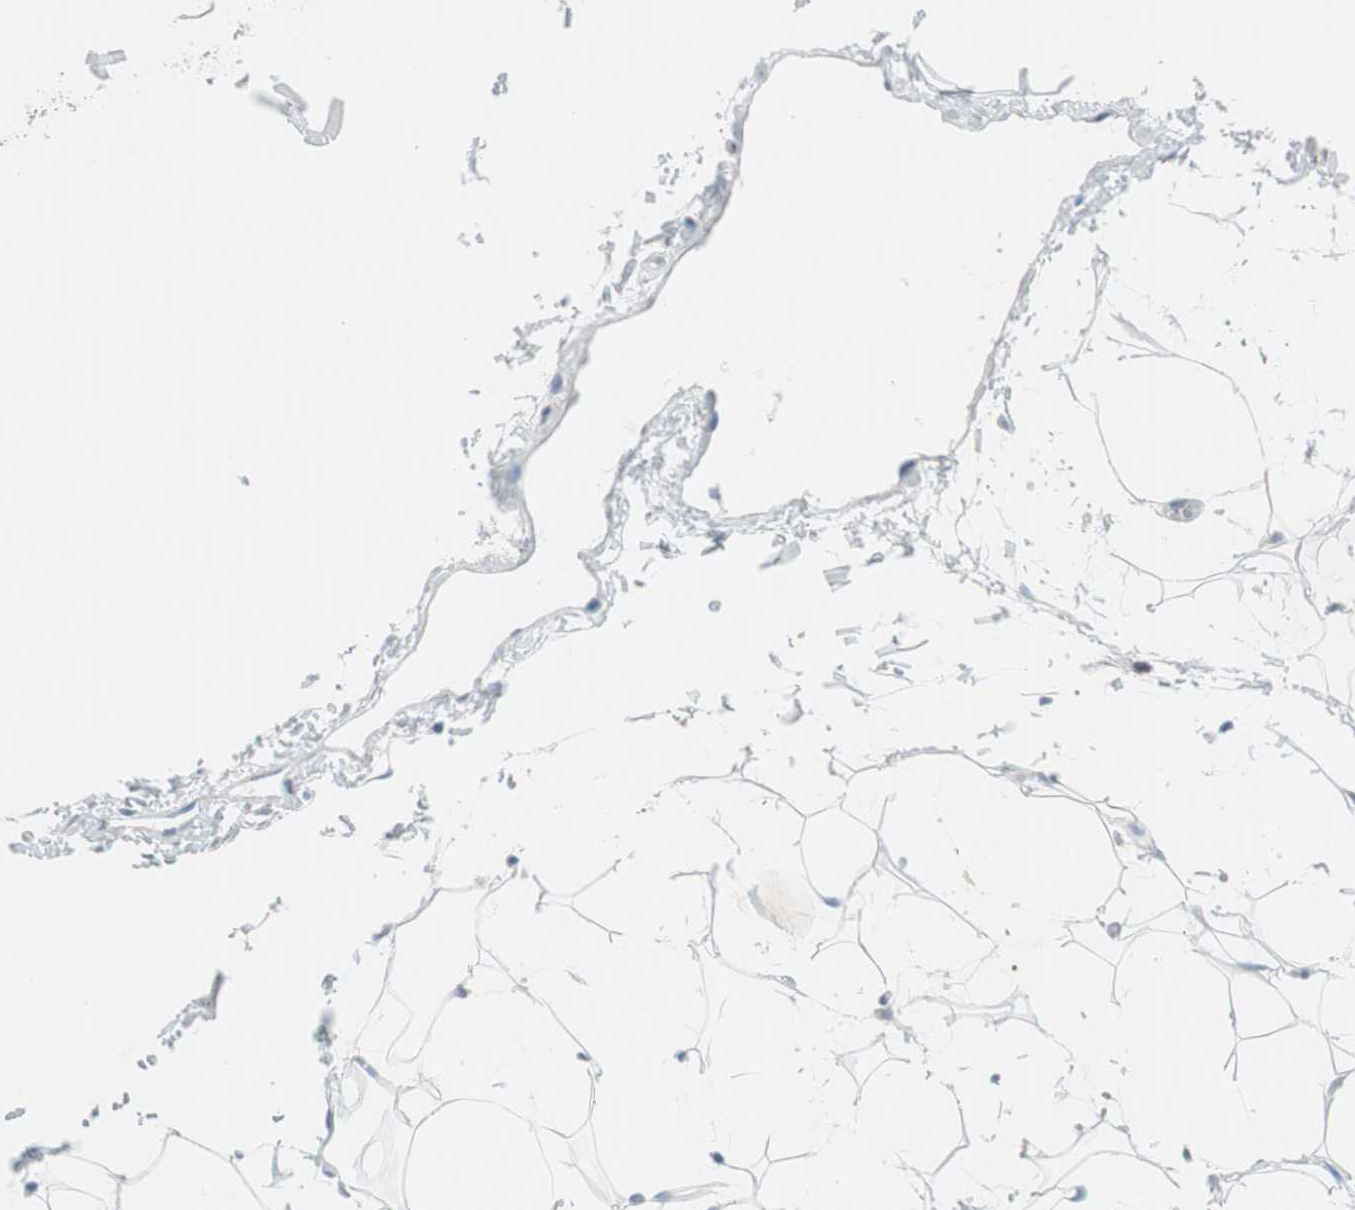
{"staining": {"intensity": "negative", "quantity": "none", "location": "none"}, "tissue": "adipose tissue", "cell_type": "Adipocytes", "image_type": "normal", "snomed": [{"axis": "morphology", "description": "Normal tissue, NOS"}, {"axis": "topography", "description": "Soft tissue"}], "caption": "The immunohistochemistry image has no significant staining in adipocytes of adipose tissue.", "gene": "FBP1", "patient": {"sex": "male", "age": 72}}